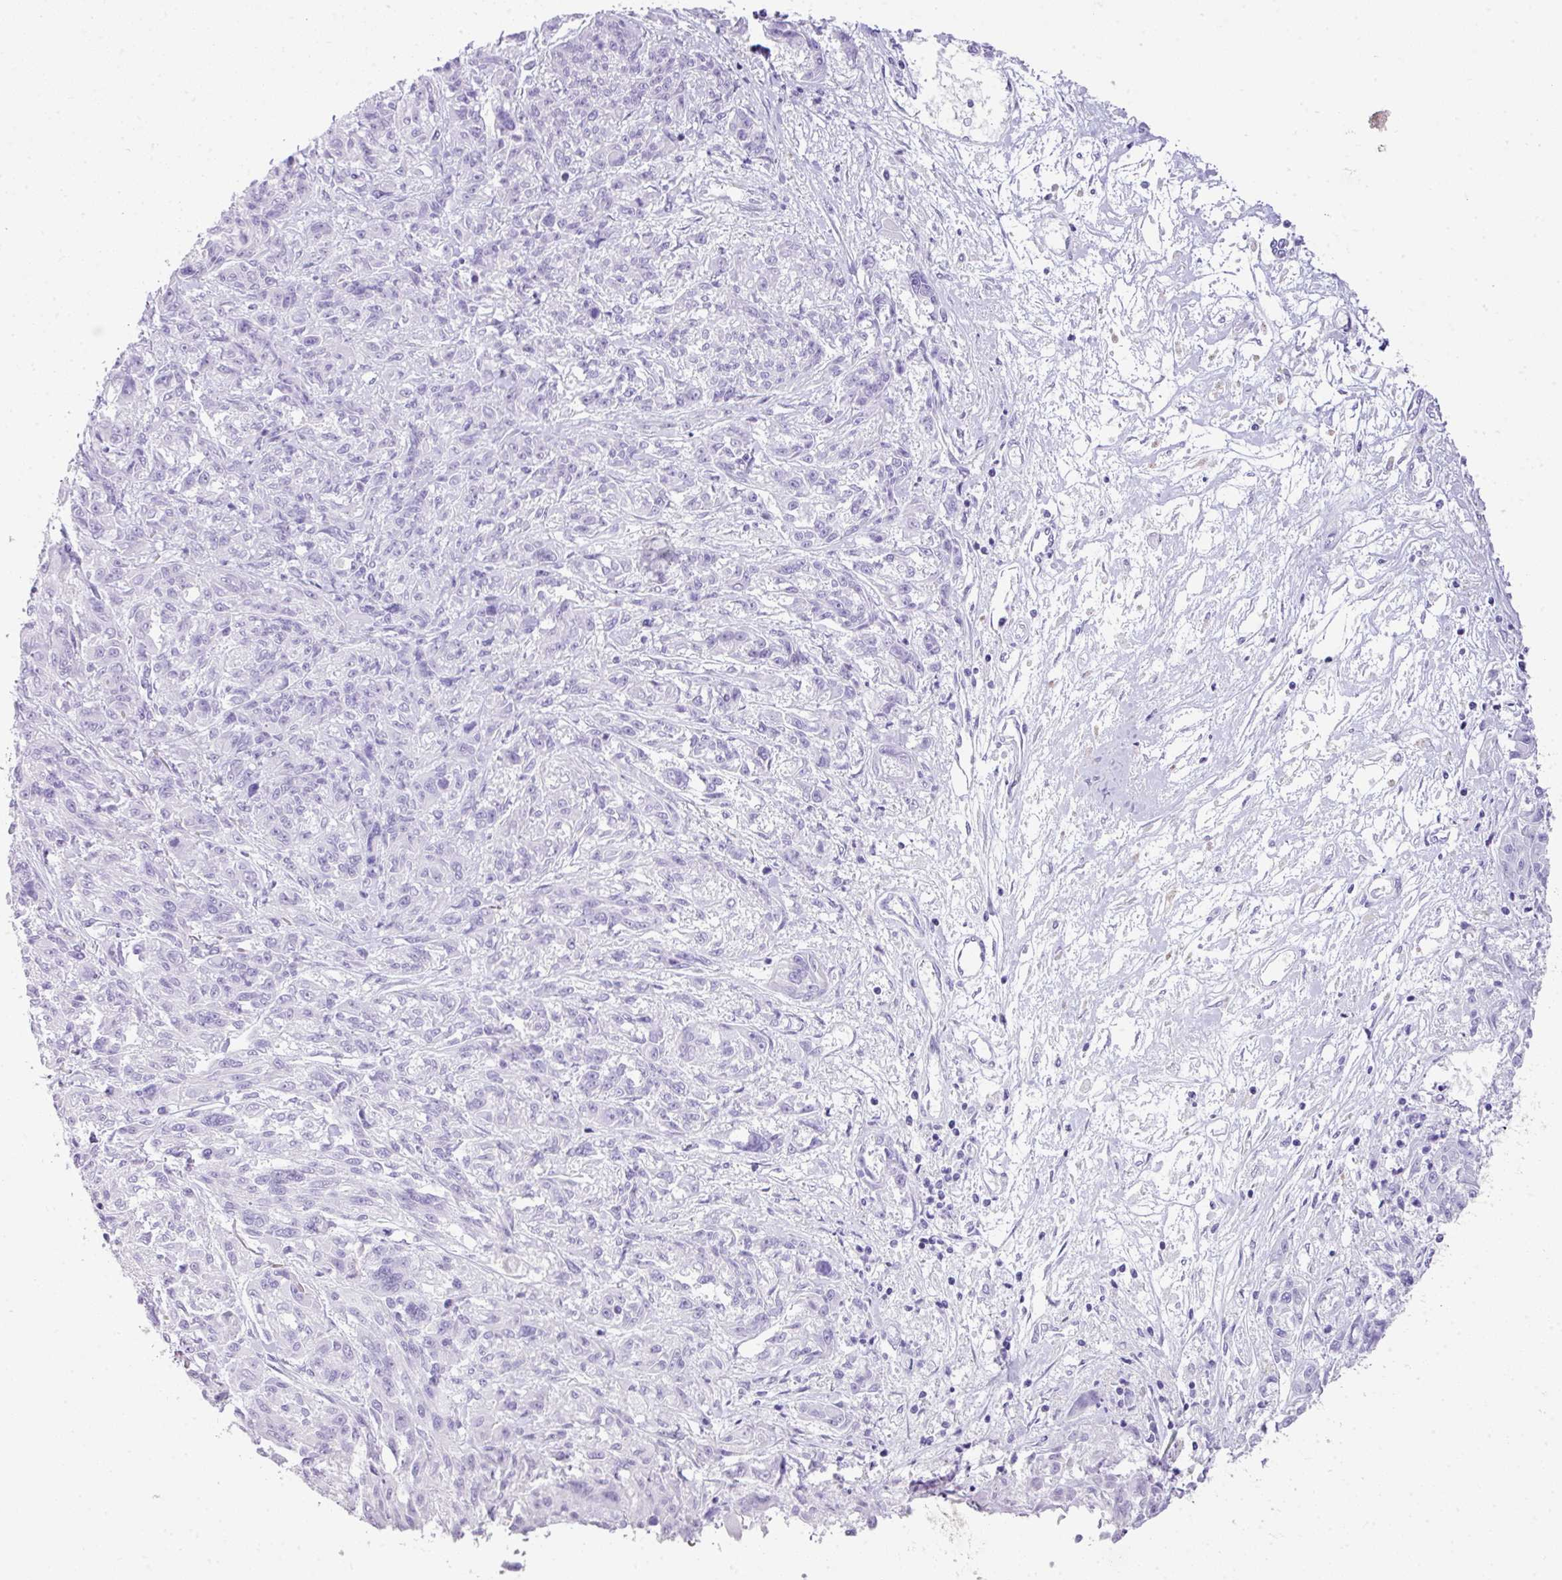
{"staining": {"intensity": "negative", "quantity": "none", "location": "none"}, "tissue": "melanoma", "cell_type": "Tumor cells", "image_type": "cancer", "snomed": [{"axis": "morphology", "description": "Malignant melanoma, NOS"}, {"axis": "topography", "description": "Skin"}], "caption": "IHC image of human malignant melanoma stained for a protein (brown), which displays no positivity in tumor cells.", "gene": "TNP1", "patient": {"sex": "male", "age": 53}}